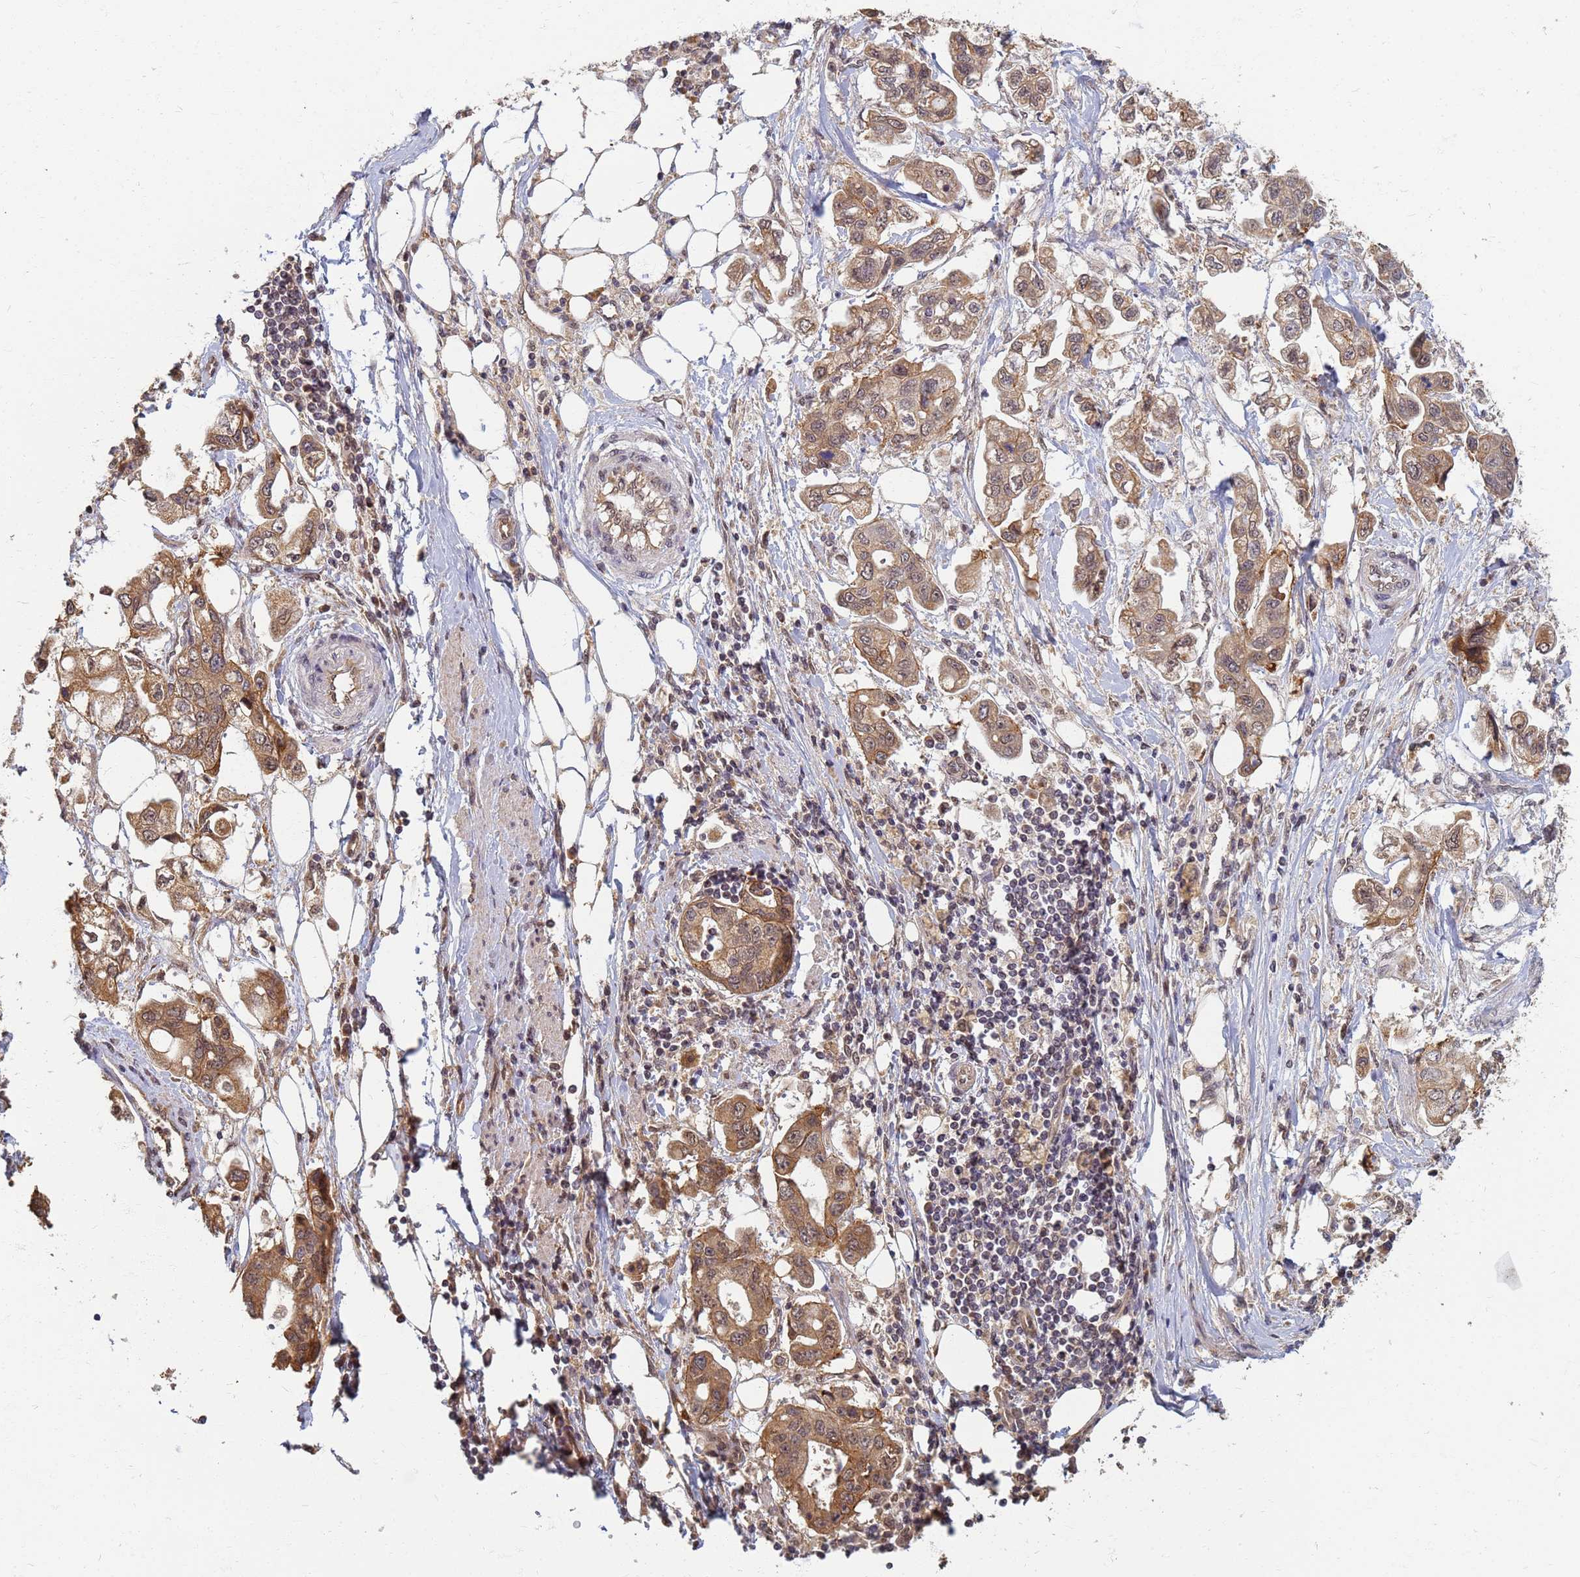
{"staining": {"intensity": "moderate", "quantity": ">75%", "location": "cytoplasmic/membranous"}, "tissue": "stomach cancer", "cell_type": "Tumor cells", "image_type": "cancer", "snomed": [{"axis": "morphology", "description": "Adenocarcinoma, NOS"}, {"axis": "topography", "description": "Stomach"}], "caption": "Adenocarcinoma (stomach) stained with IHC demonstrates moderate cytoplasmic/membranous expression in approximately >75% of tumor cells.", "gene": "ITGB4", "patient": {"sex": "male", "age": 62}}